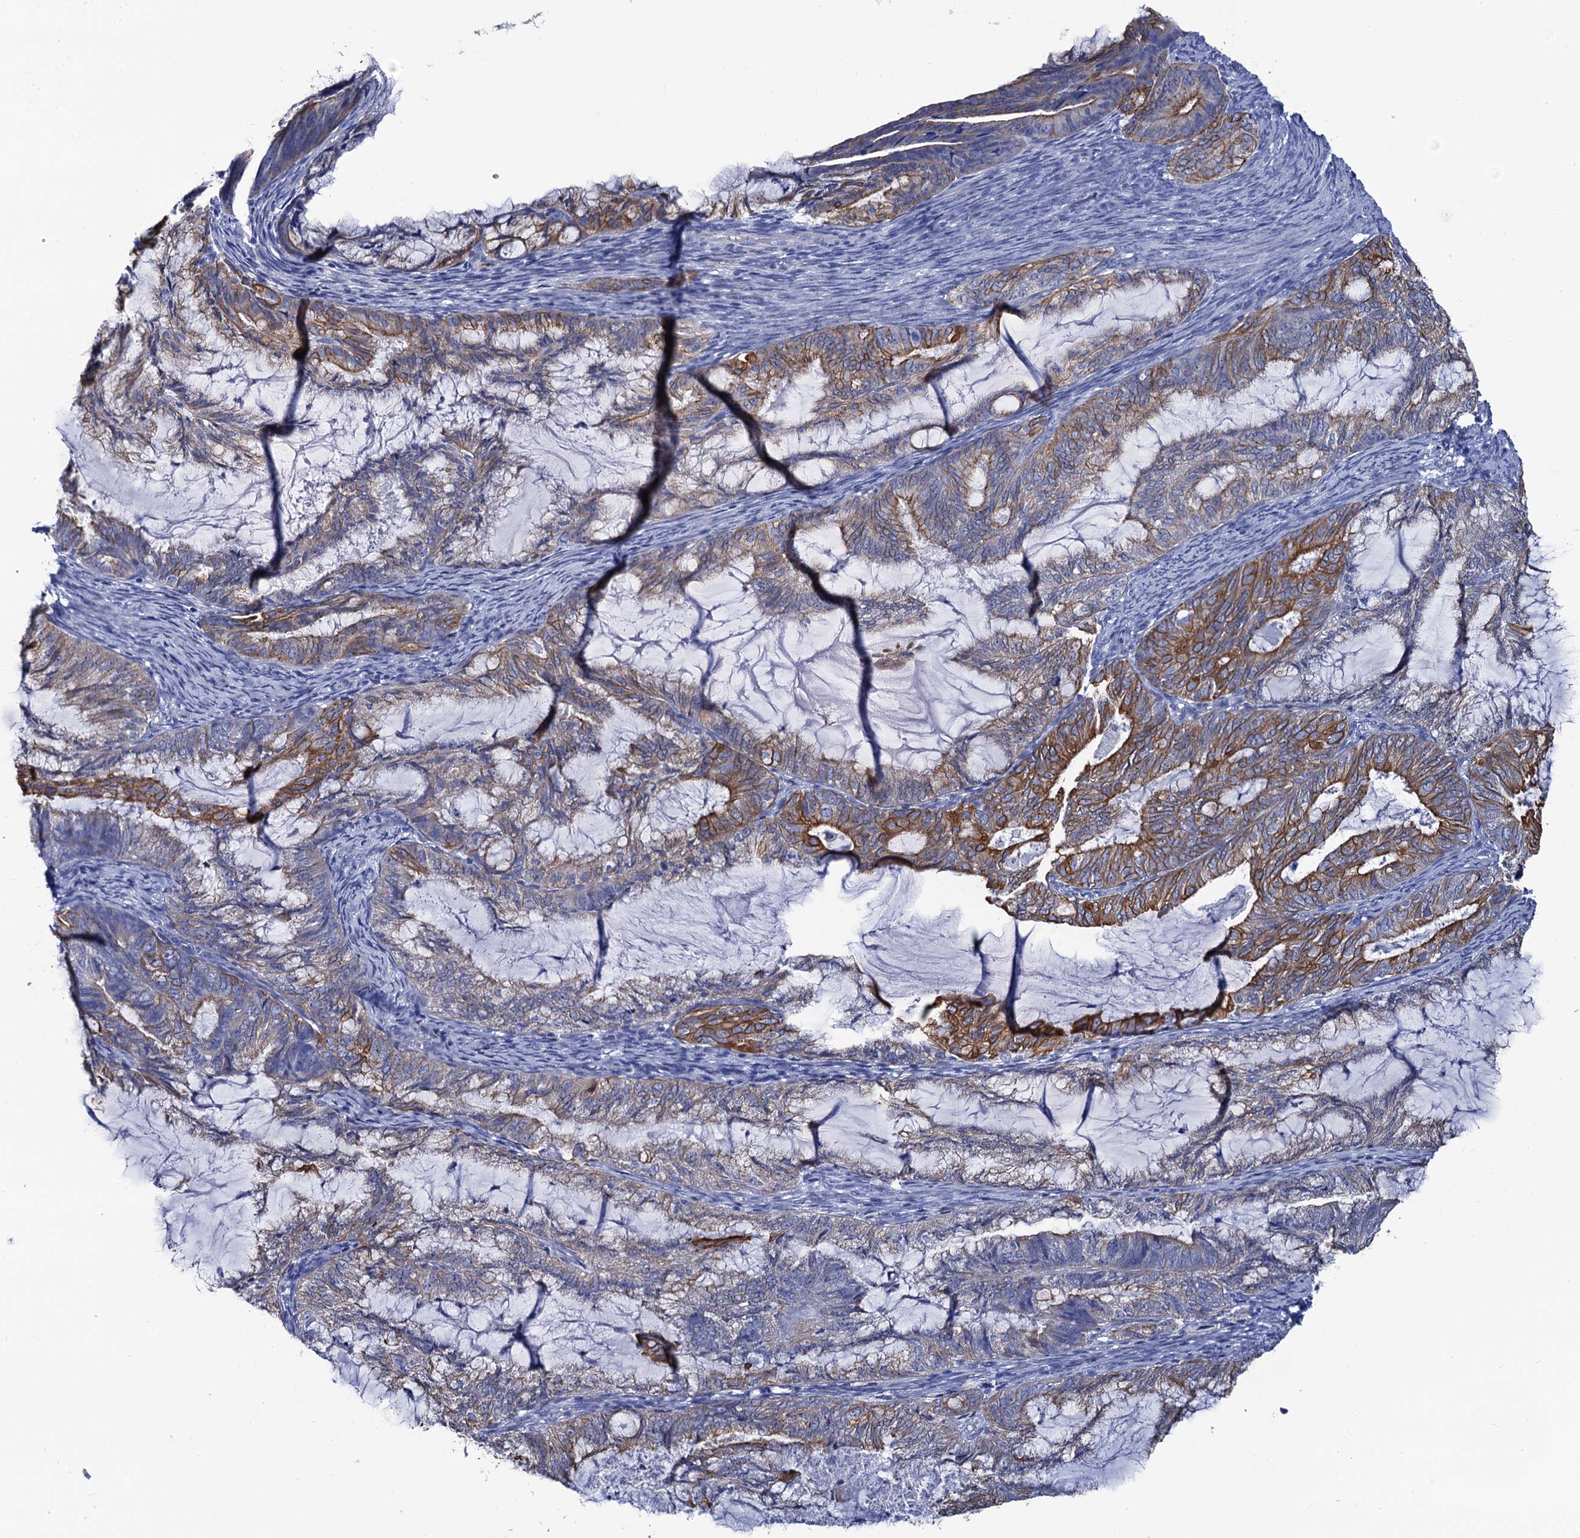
{"staining": {"intensity": "moderate", "quantity": "25%-75%", "location": "cytoplasmic/membranous"}, "tissue": "endometrial cancer", "cell_type": "Tumor cells", "image_type": "cancer", "snomed": [{"axis": "morphology", "description": "Adenocarcinoma, NOS"}, {"axis": "topography", "description": "Endometrium"}], "caption": "Protein staining shows moderate cytoplasmic/membranous staining in about 25%-75% of tumor cells in endometrial cancer.", "gene": "RAB3IP", "patient": {"sex": "female", "age": 86}}